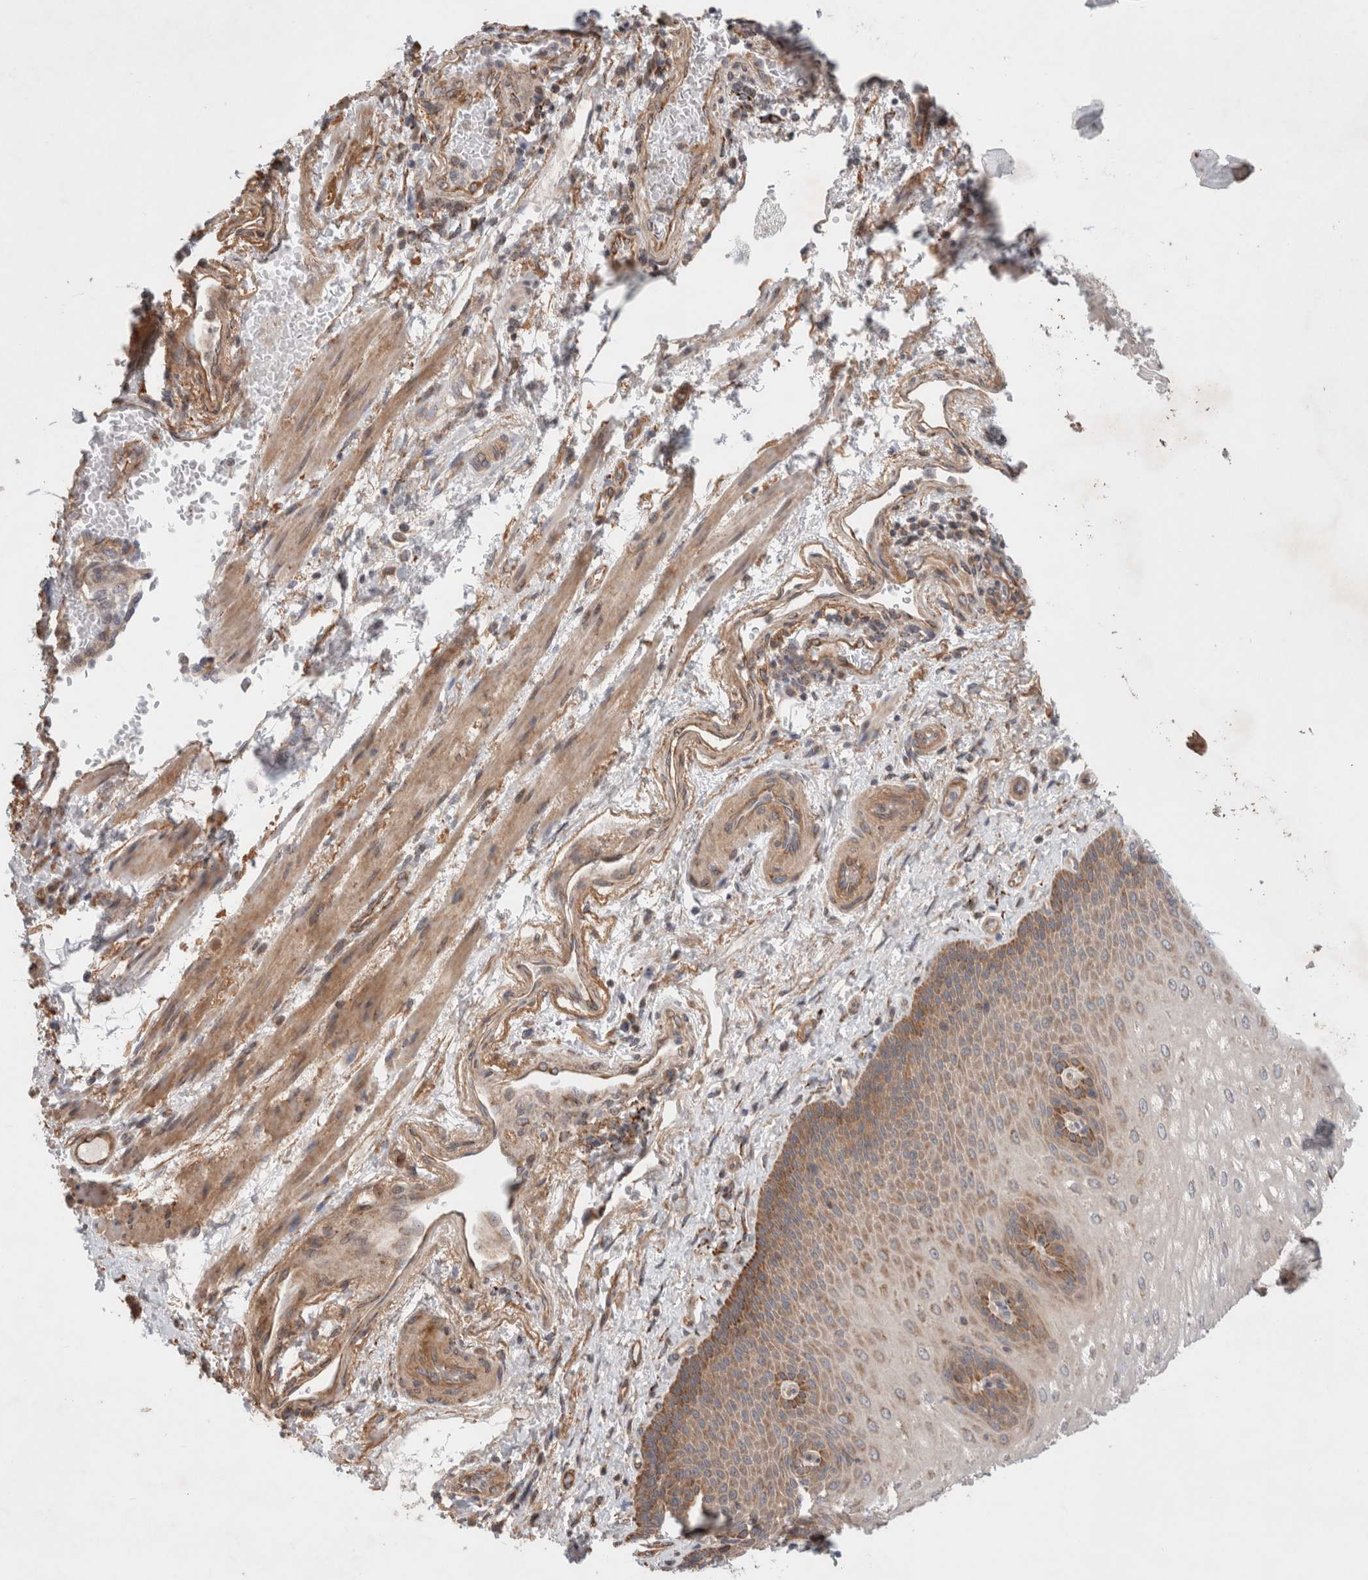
{"staining": {"intensity": "moderate", "quantity": ">75%", "location": "cytoplasmic/membranous"}, "tissue": "esophagus", "cell_type": "Squamous epithelial cells", "image_type": "normal", "snomed": [{"axis": "morphology", "description": "Normal tissue, NOS"}, {"axis": "topography", "description": "Esophagus"}], "caption": "Immunohistochemistry (IHC) micrograph of normal esophagus: esophagus stained using IHC reveals medium levels of moderate protein expression localized specifically in the cytoplasmic/membranous of squamous epithelial cells, appearing as a cytoplasmic/membranous brown color.", "gene": "HROB", "patient": {"sex": "male", "age": 54}}